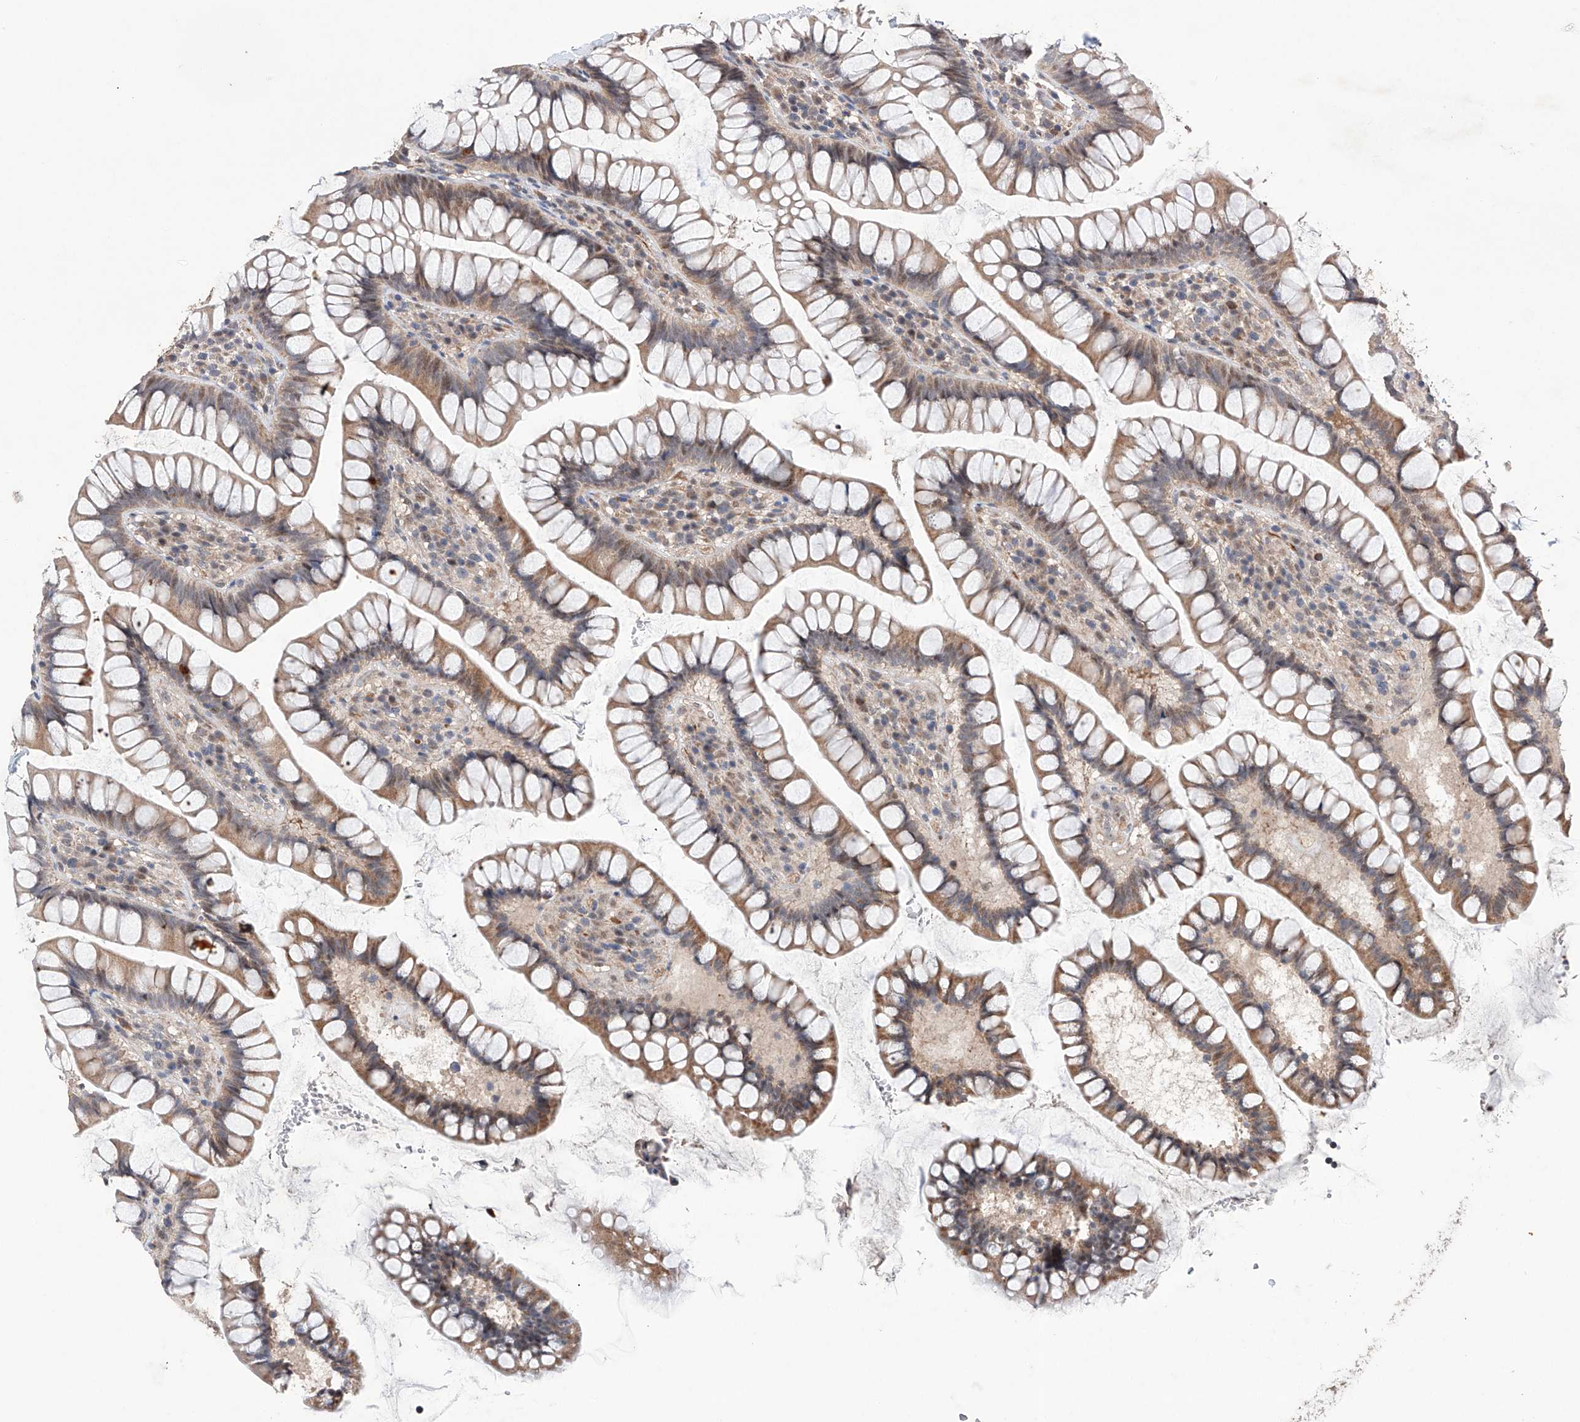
{"staining": {"intensity": "moderate", "quantity": ">75%", "location": "cytoplasmic/membranous"}, "tissue": "colon", "cell_type": "Endothelial cells", "image_type": "normal", "snomed": [{"axis": "morphology", "description": "Normal tissue, NOS"}, {"axis": "topography", "description": "Colon"}], "caption": "High-magnification brightfield microscopy of benign colon stained with DAB (brown) and counterstained with hematoxylin (blue). endothelial cells exhibit moderate cytoplasmic/membranous staining is present in approximately>75% of cells.", "gene": "AFG1L", "patient": {"sex": "female", "age": 79}}